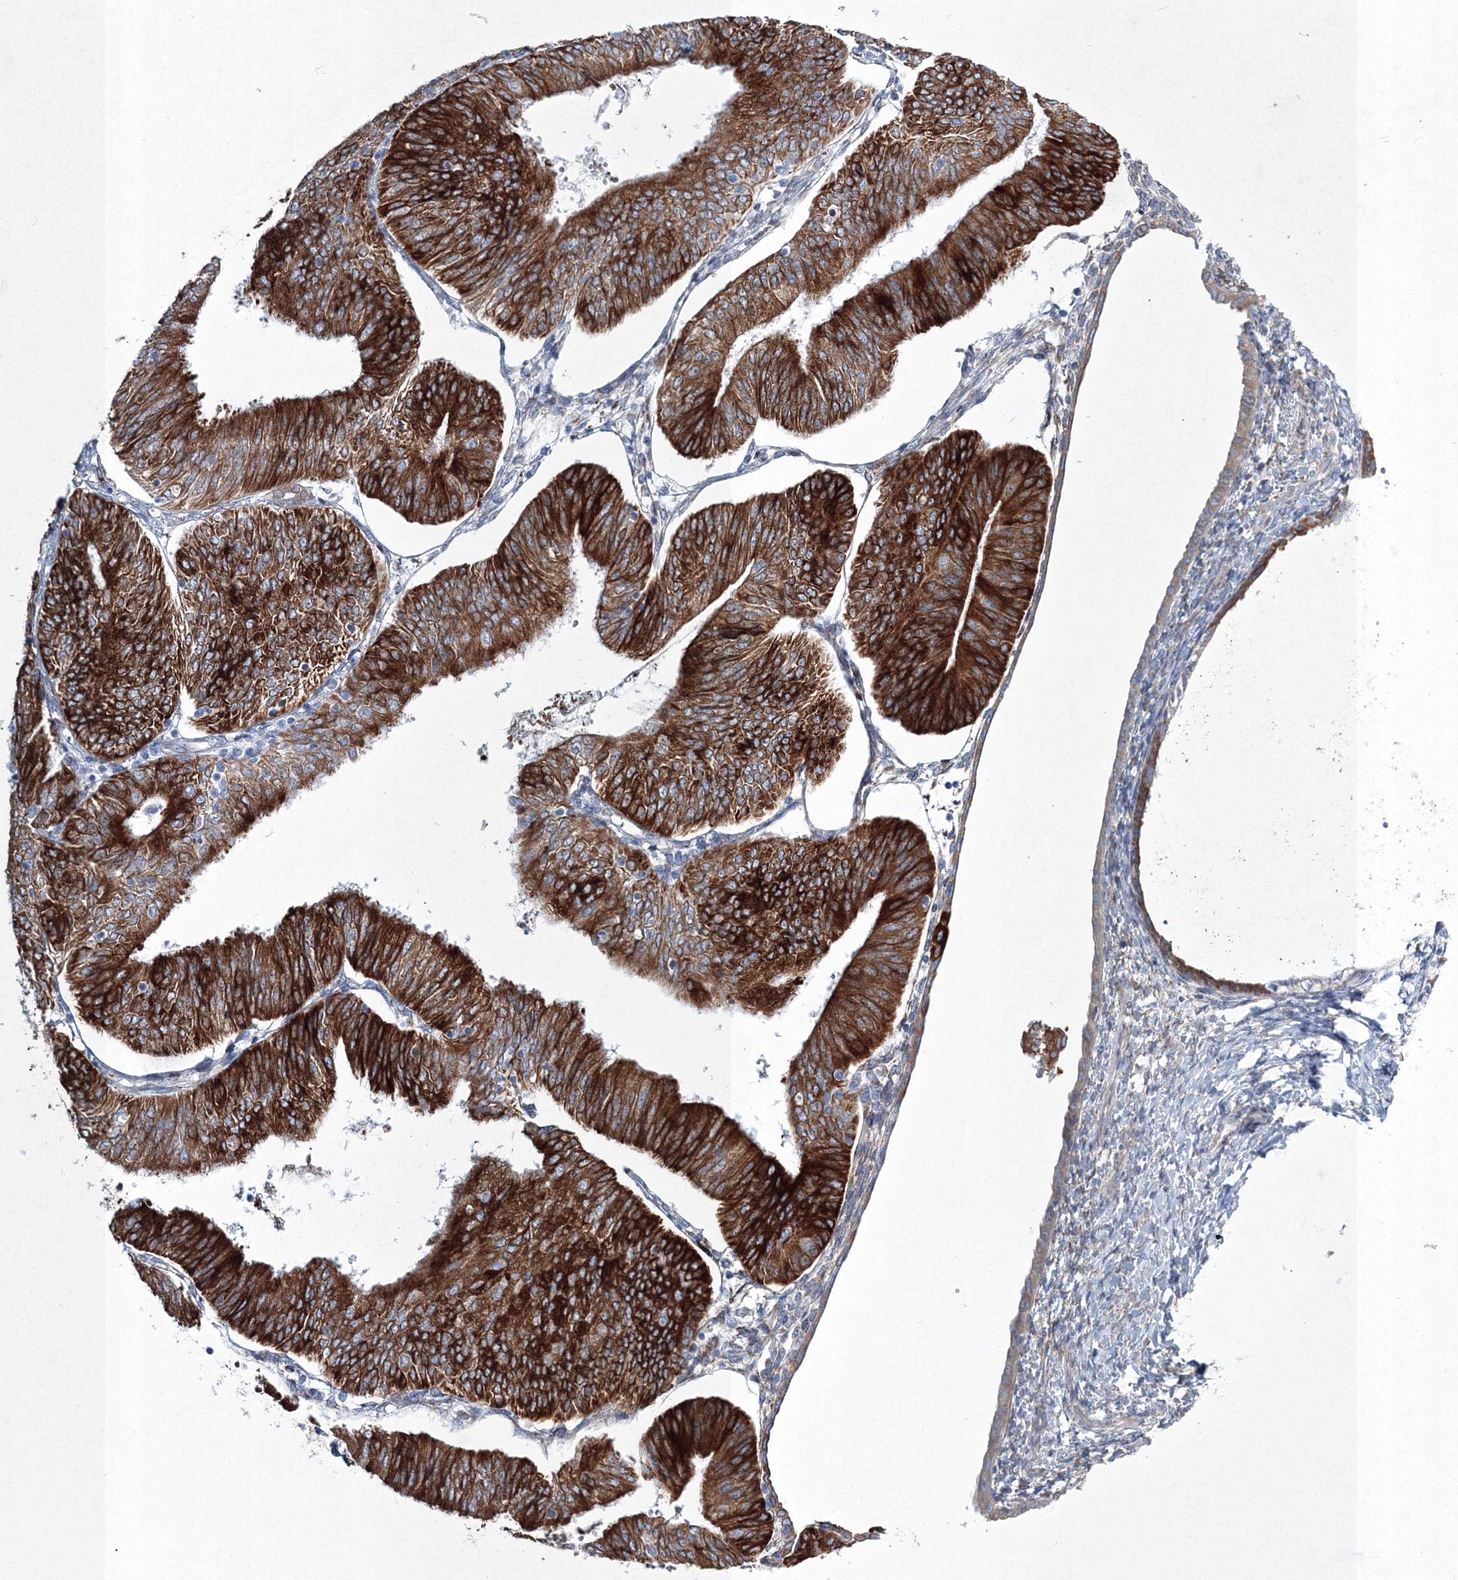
{"staining": {"intensity": "strong", "quantity": ">75%", "location": "cytoplasmic/membranous"}, "tissue": "endometrial cancer", "cell_type": "Tumor cells", "image_type": "cancer", "snomed": [{"axis": "morphology", "description": "Adenocarcinoma, NOS"}, {"axis": "topography", "description": "Endometrium"}], "caption": "Human endometrial cancer stained with a brown dye shows strong cytoplasmic/membranous positive expression in about >75% of tumor cells.", "gene": "RCN1", "patient": {"sex": "female", "age": 58}}